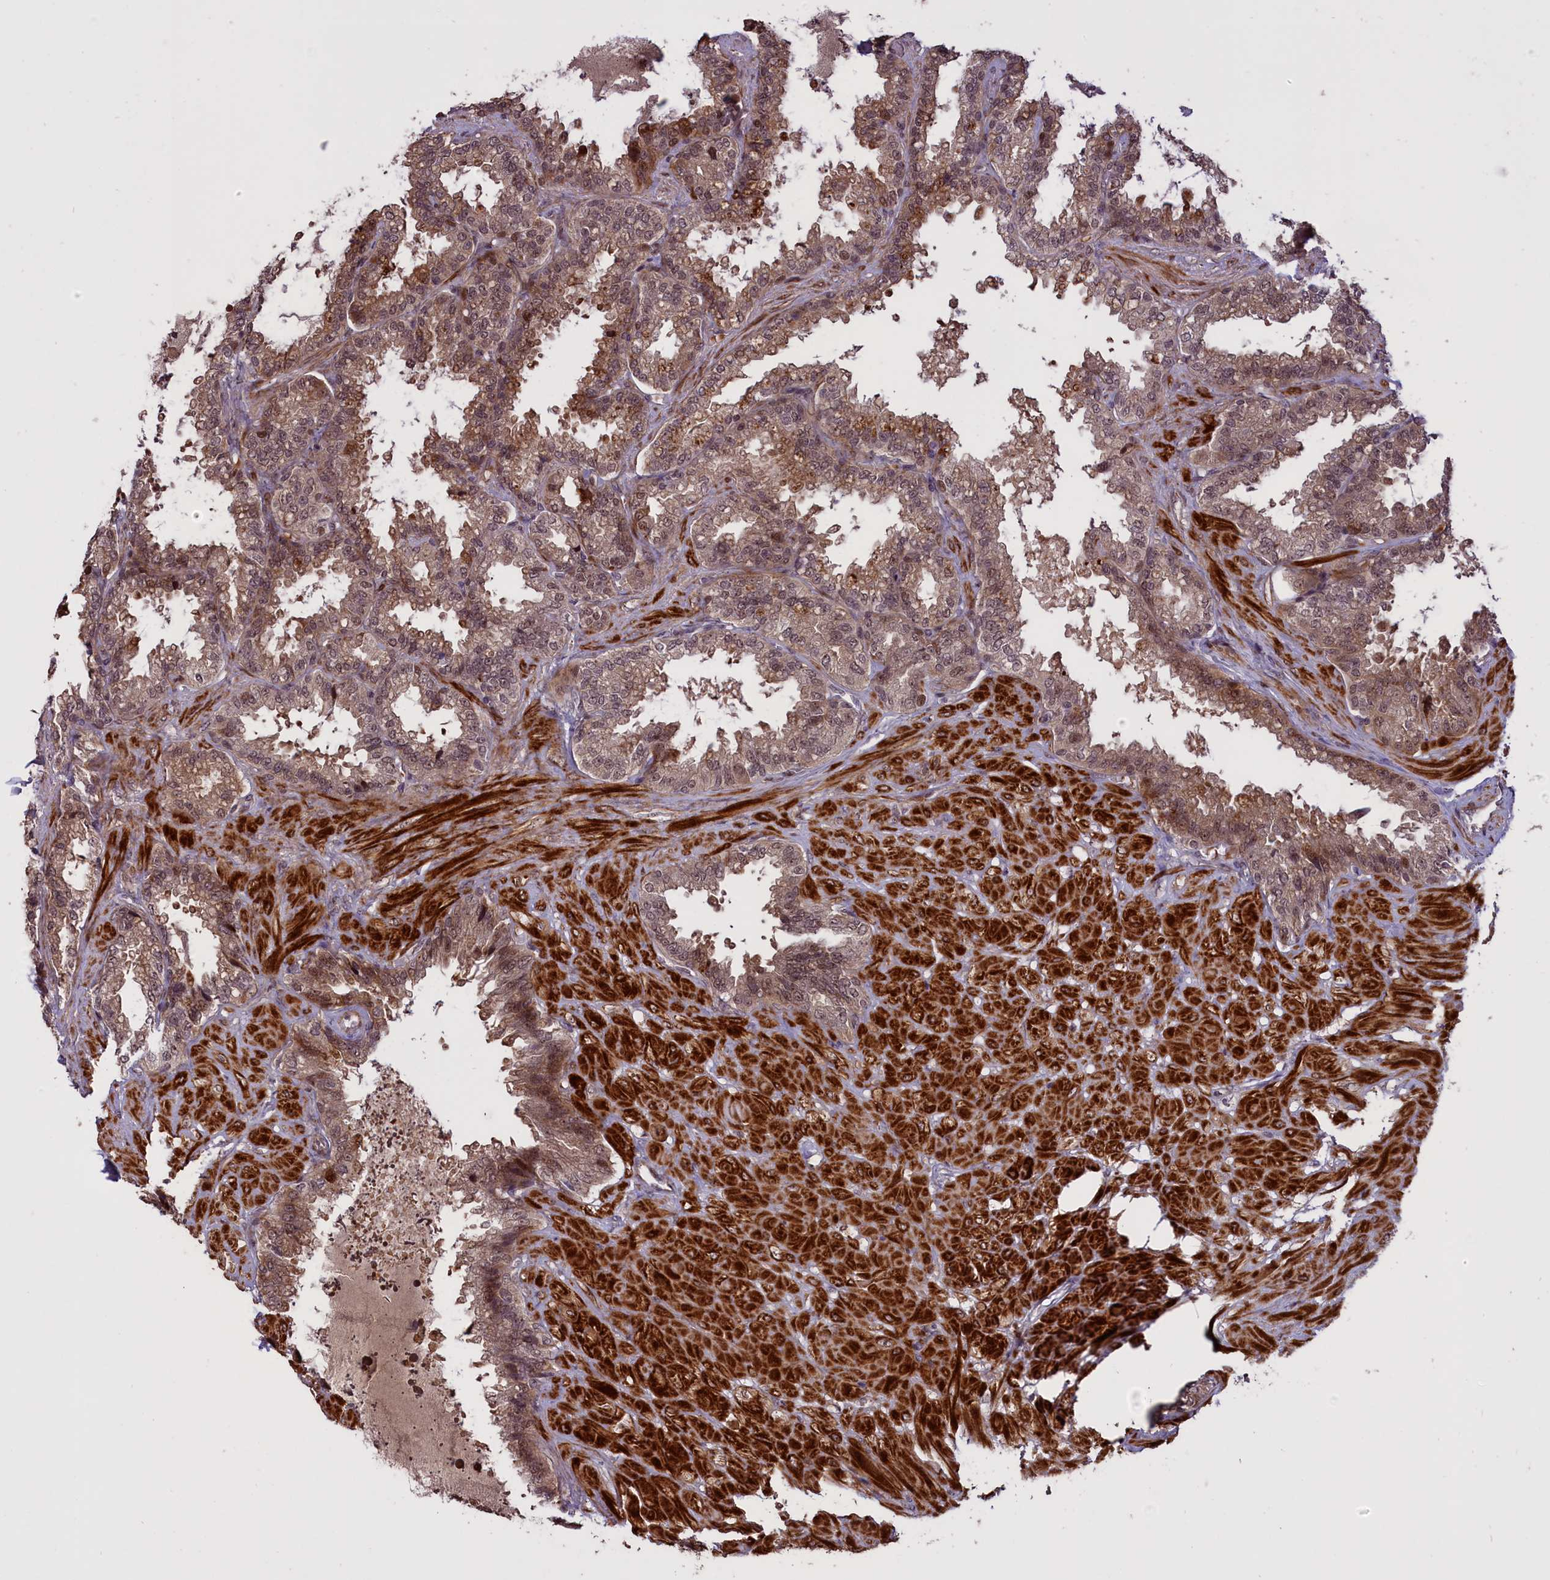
{"staining": {"intensity": "weak", "quantity": ">75%", "location": "cytoplasmic/membranous,nuclear"}, "tissue": "seminal vesicle", "cell_type": "Glandular cells", "image_type": "normal", "snomed": [{"axis": "morphology", "description": "Normal tissue, NOS"}, {"axis": "topography", "description": "Seminal veicle"}], "caption": "High-magnification brightfield microscopy of unremarkable seminal vesicle stained with DAB (3,3'-diaminobenzidine) (brown) and counterstained with hematoxylin (blue). glandular cells exhibit weak cytoplasmic/membranous,nuclear expression is identified in approximately>75% of cells. (DAB (3,3'-diaminobenzidine) = brown stain, brightfield microscopy at high magnification).", "gene": "ENHO", "patient": {"sex": "male", "age": 46}}